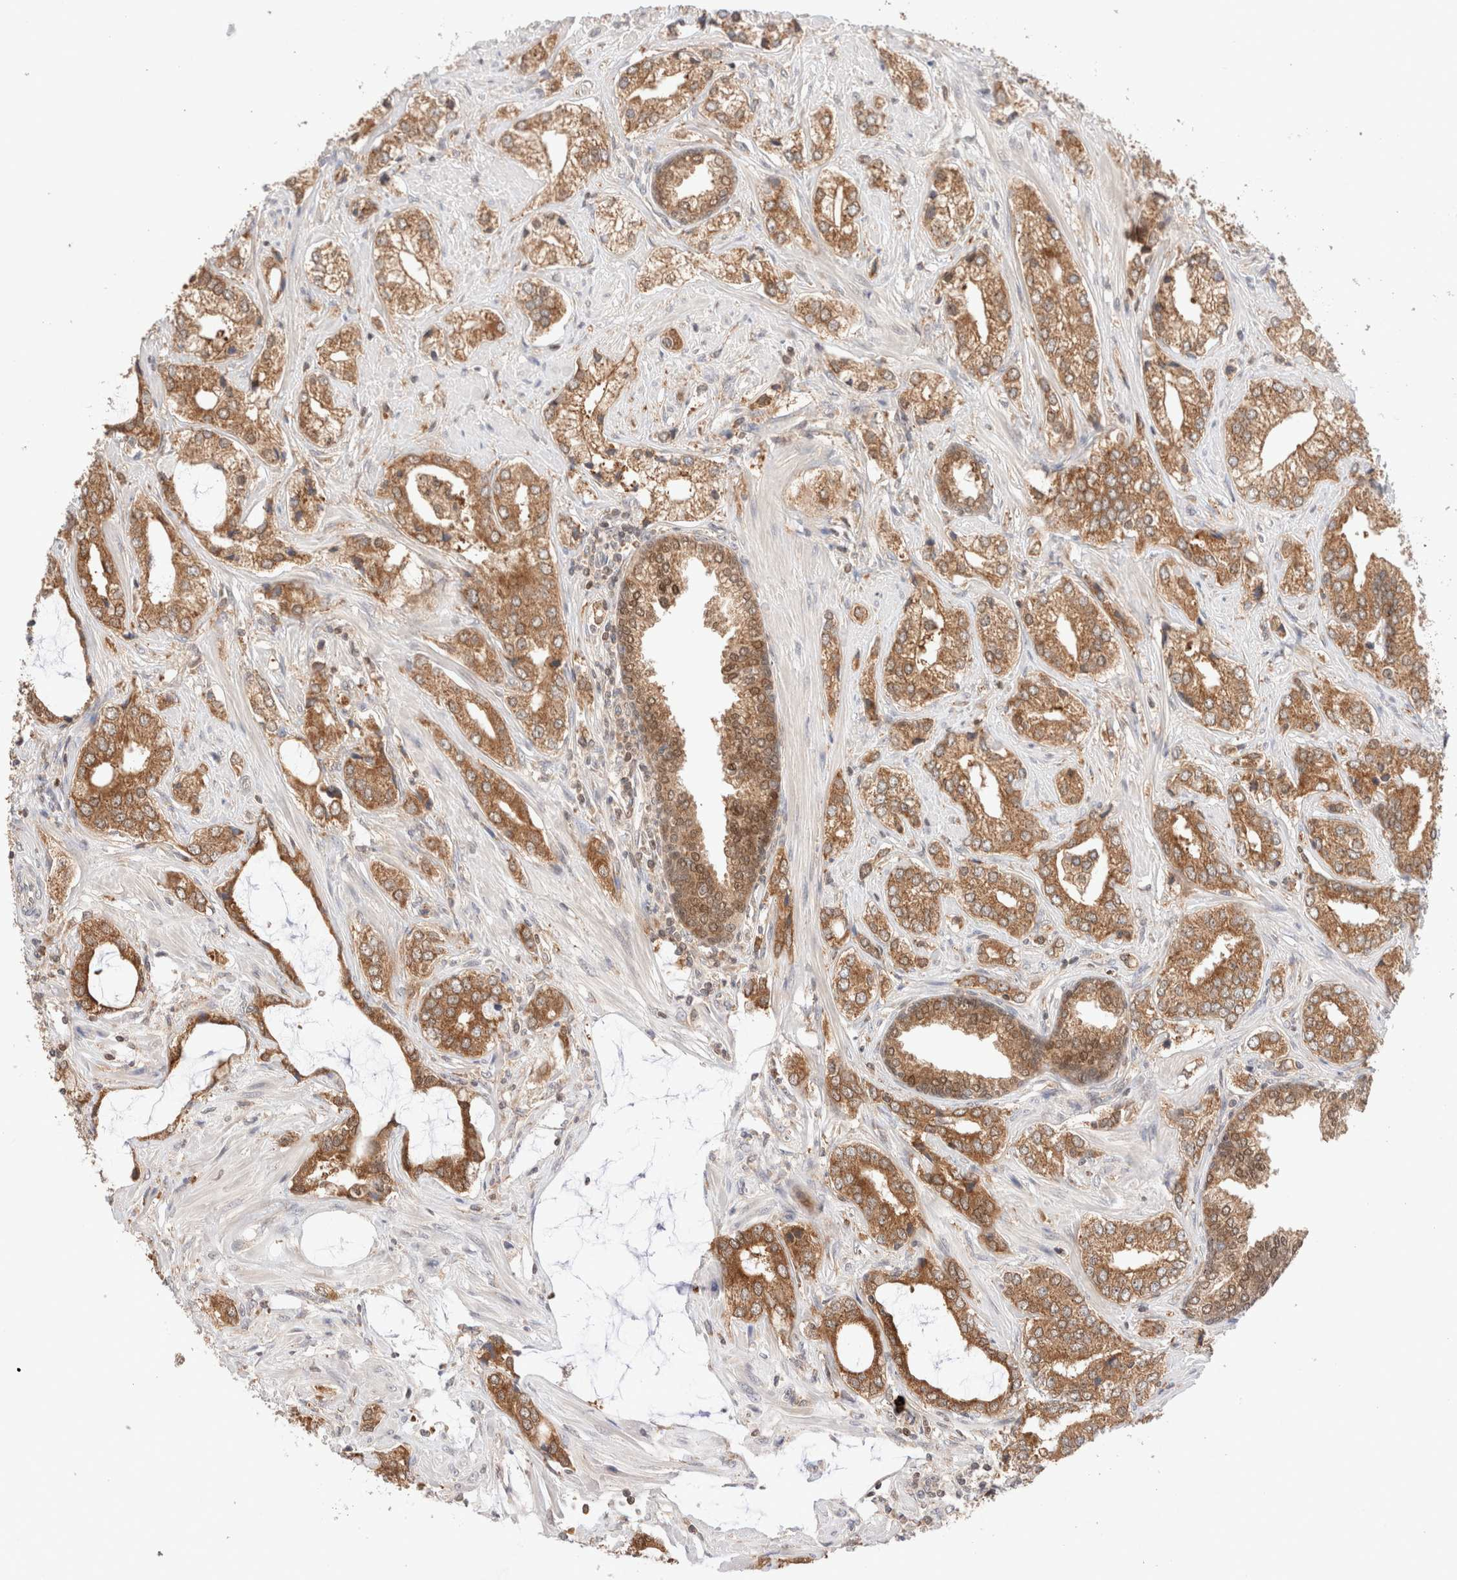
{"staining": {"intensity": "moderate", "quantity": ">75%", "location": "cytoplasmic/membranous"}, "tissue": "prostate cancer", "cell_type": "Tumor cells", "image_type": "cancer", "snomed": [{"axis": "morphology", "description": "Adenocarcinoma, High grade"}, {"axis": "topography", "description": "Prostate"}], "caption": "Tumor cells demonstrate medium levels of moderate cytoplasmic/membranous staining in approximately >75% of cells in human prostate cancer. Using DAB (brown) and hematoxylin (blue) stains, captured at high magnification using brightfield microscopy.", "gene": "XKR4", "patient": {"sex": "male", "age": 66}}